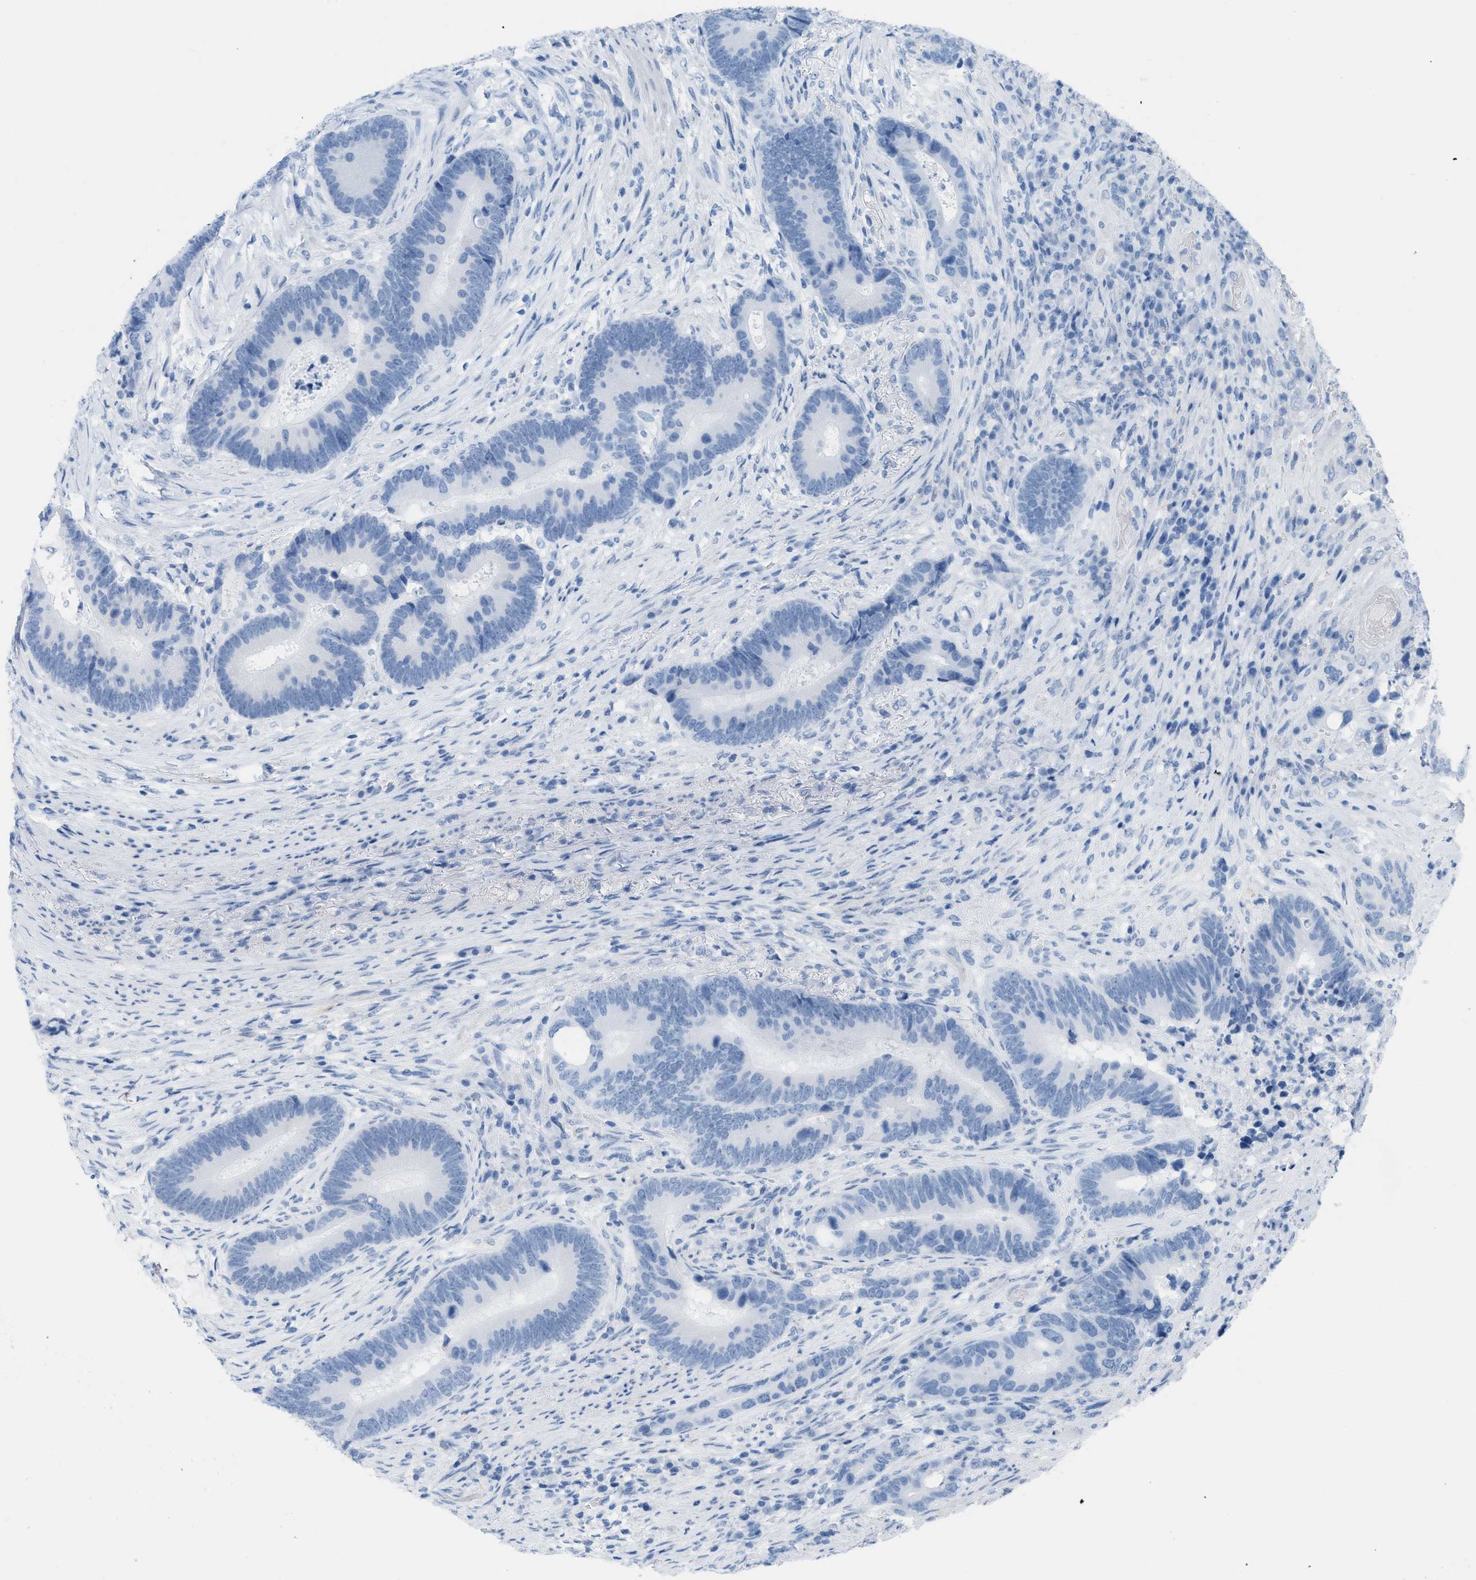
{"staining": {"intensity": "negative", "quantity": "none", "location": "none"}, "tissue": "colorectal cancer", "cell_type": "Tumor cells", "image_type": "cancer", "snomed": [{"axis": "morphology", "description": "Adenocarcinoma, NOS"}, {"axis": "topography", "description": "Rectum"}], "caption": "This is an immunohistochemistry micrograph of adenocarcinoma (colorectal). There is no staining in tumor cells.", "gene": "ASGR1", "patient": {"sex": "female", "age": 89}}